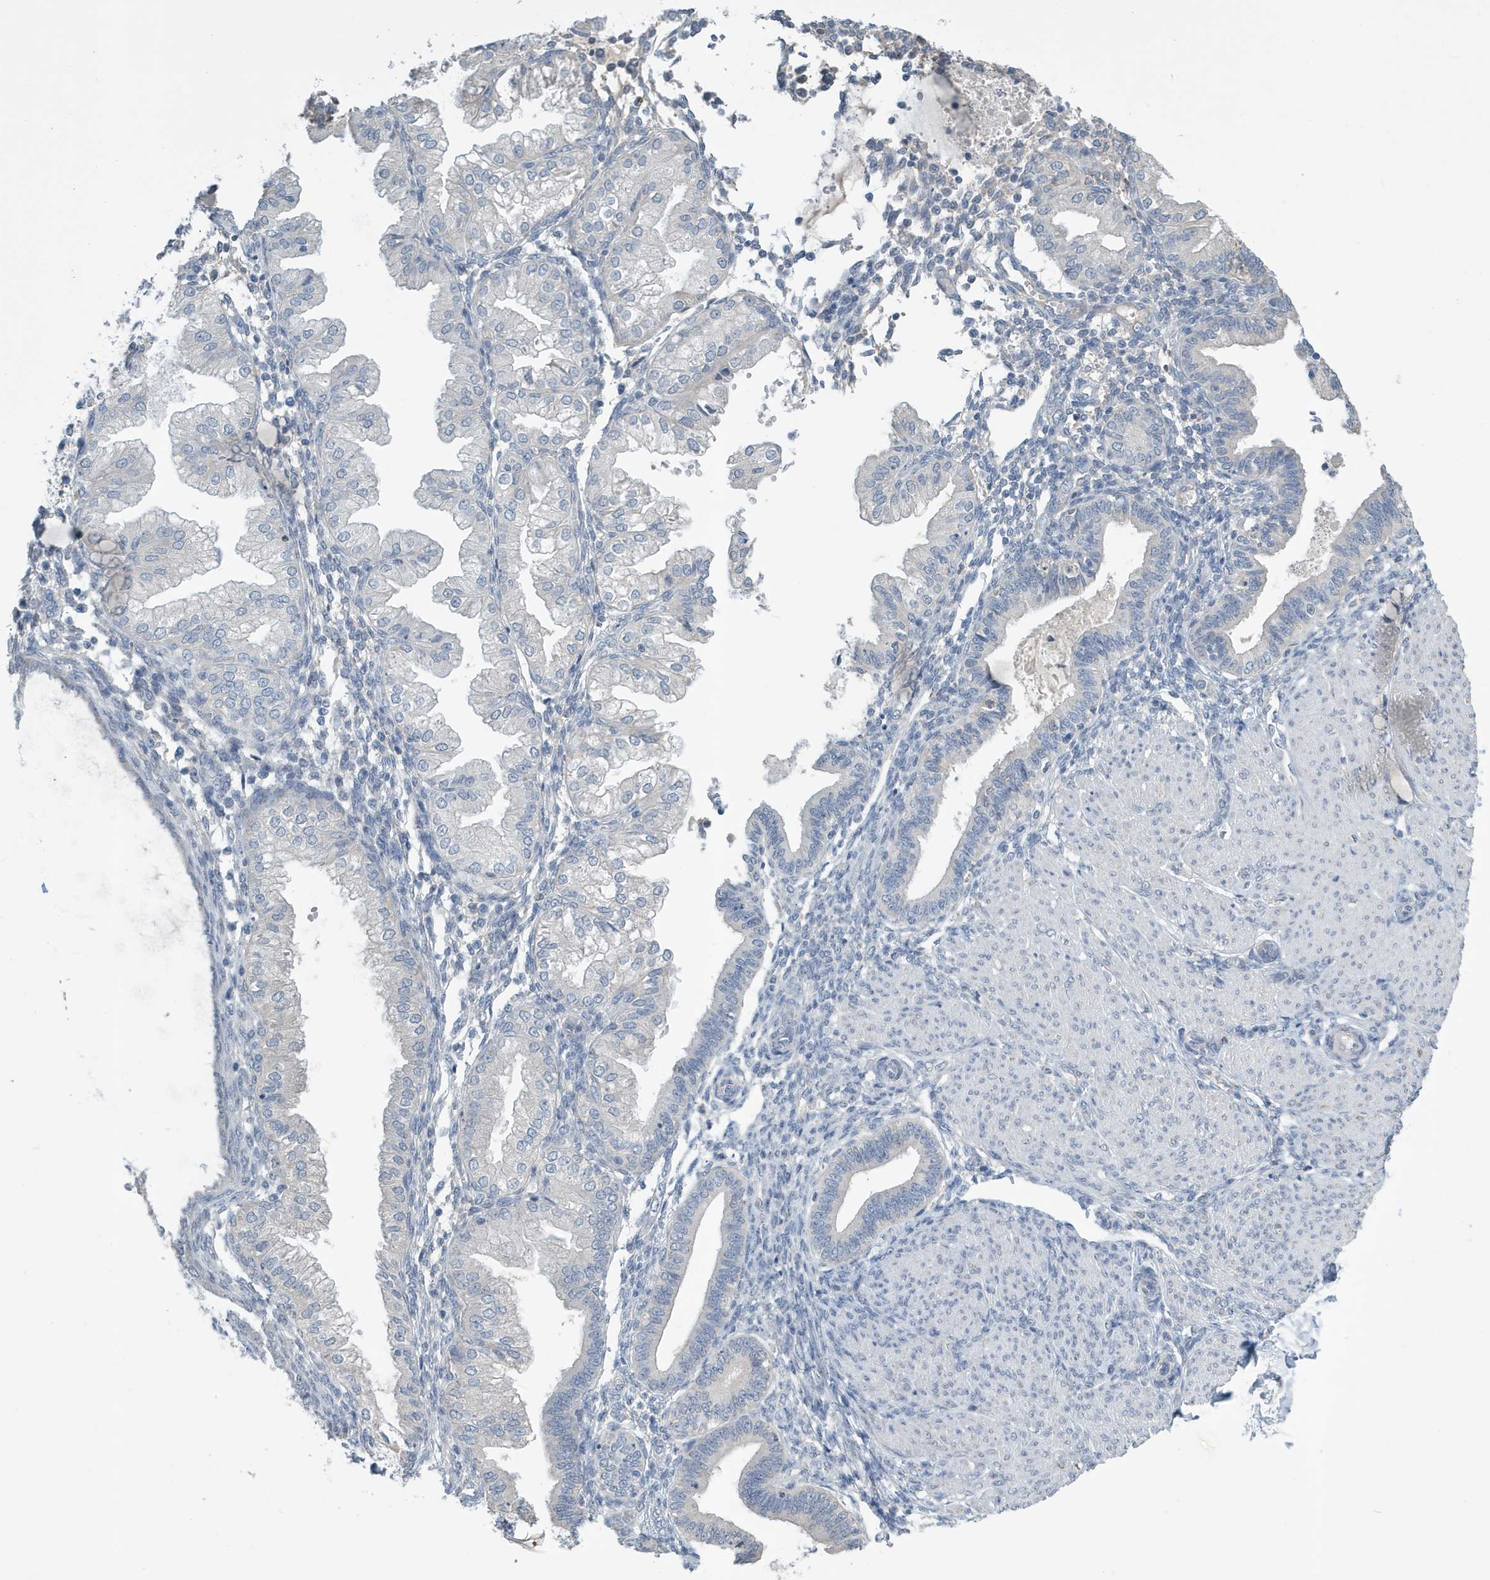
{"staining": {"intensity": "negative", "quantity": "none", "location": "none"}, "tissue": "endometrium", "cell_type": "Cells in endometrial stroma", "image_type": "normal", "snomed": [{"axis": "morphology", "description": "Normal tissue, NOS"}, {"axis": "topography", "description": "Endometrium"}], "caption": "DAB immunohistochemical staining of benign human endometrium displays no significant staining in cells in endometrial stroma. Nuclei are stained in blue.", "gene": "UGT2B4", "patient": {"sex": "female", "age": 53}}